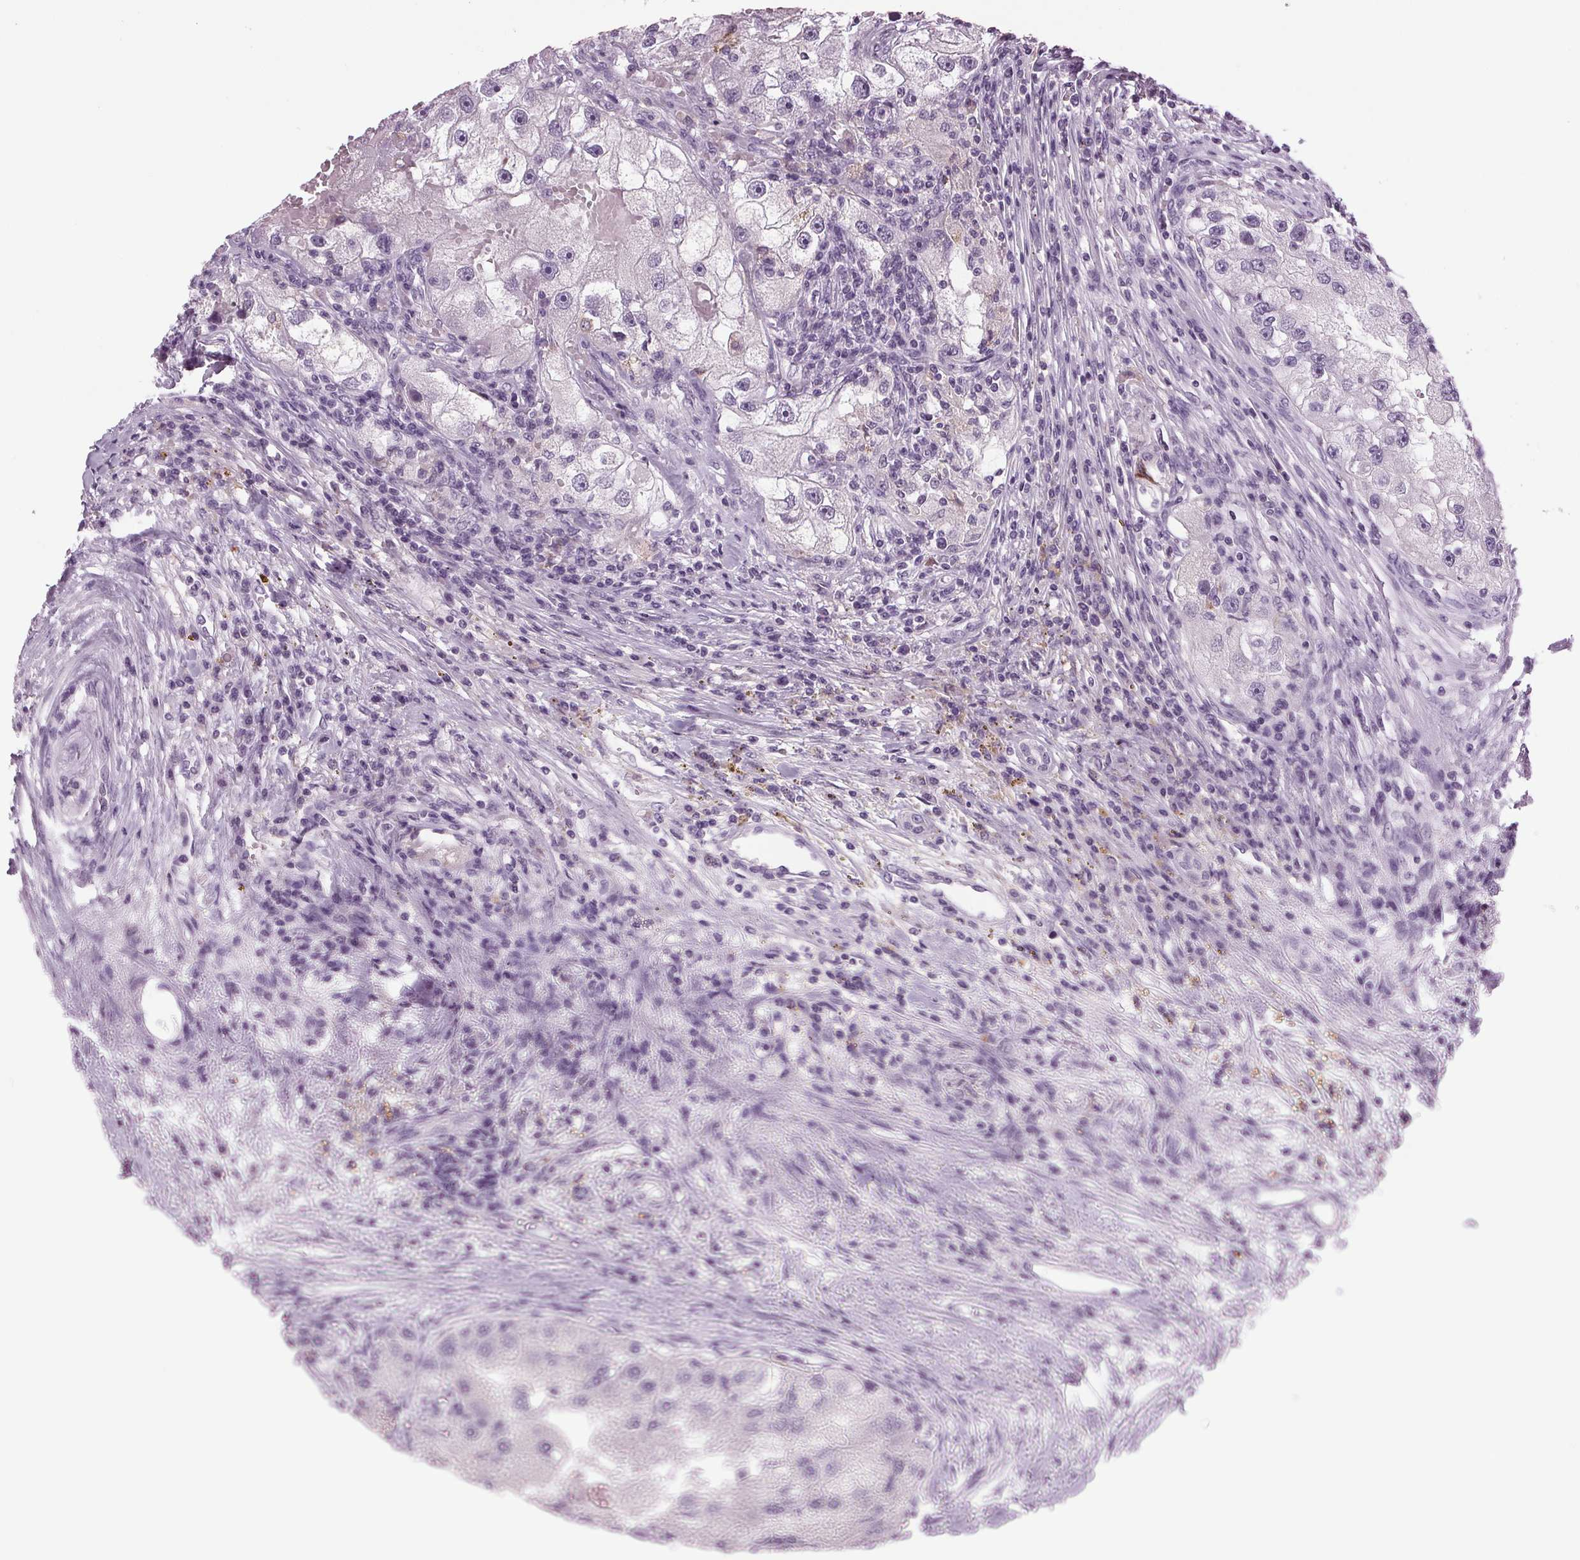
{"staining": {"intensity": "negative", "quantity": "none", "location": "none"}, "tissue": "renal cancer", "cell_type": "Tumor cells", "image_type": "cancer", "snomed": [{"axis": "morphology", "description": "Adenocarcinoma, NOS"}, {"axis": "topography", "description": "Kidney"}], "caption": "A high-resolution image shows IHC staining of renal cancer, which displays no significant staining in tumor cells.", "gene": "DNAH12", "patient": {"sex": "male", "age": 63}}